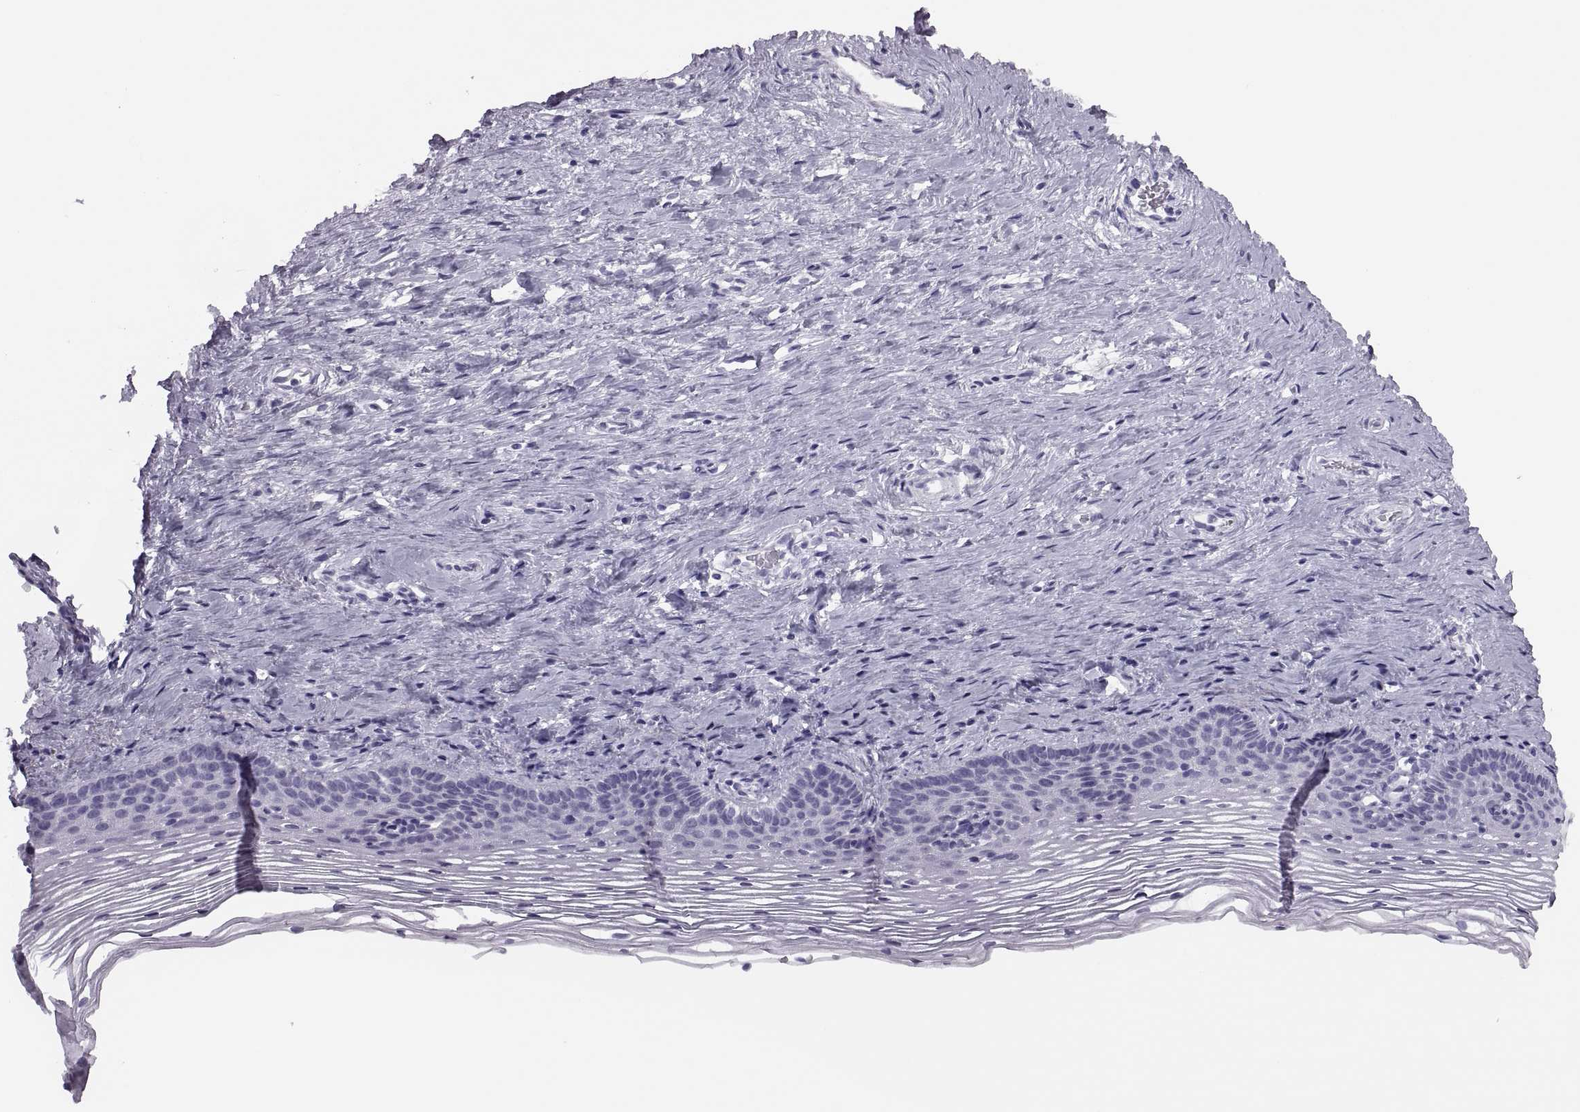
{"staining": {"intensity": "negative", "quantity": "none", "location": "none"}, "tissue": "cervix", "cell_type": "Glandular cells", "image_type": "normal", "snomed": [{"axis": "morphology", "description": "Normal tissue, NOS"}, {"axis": "topography", "description": "Cervix"}], "caption": "Immunohistochemistry (IHC) photomicrograph of benign human cervix stained for a protein (brown), which demonstrates no expression in glandular cells.", "gene": "FAM24A", "patient": {"sex": "female", "age": 39}}